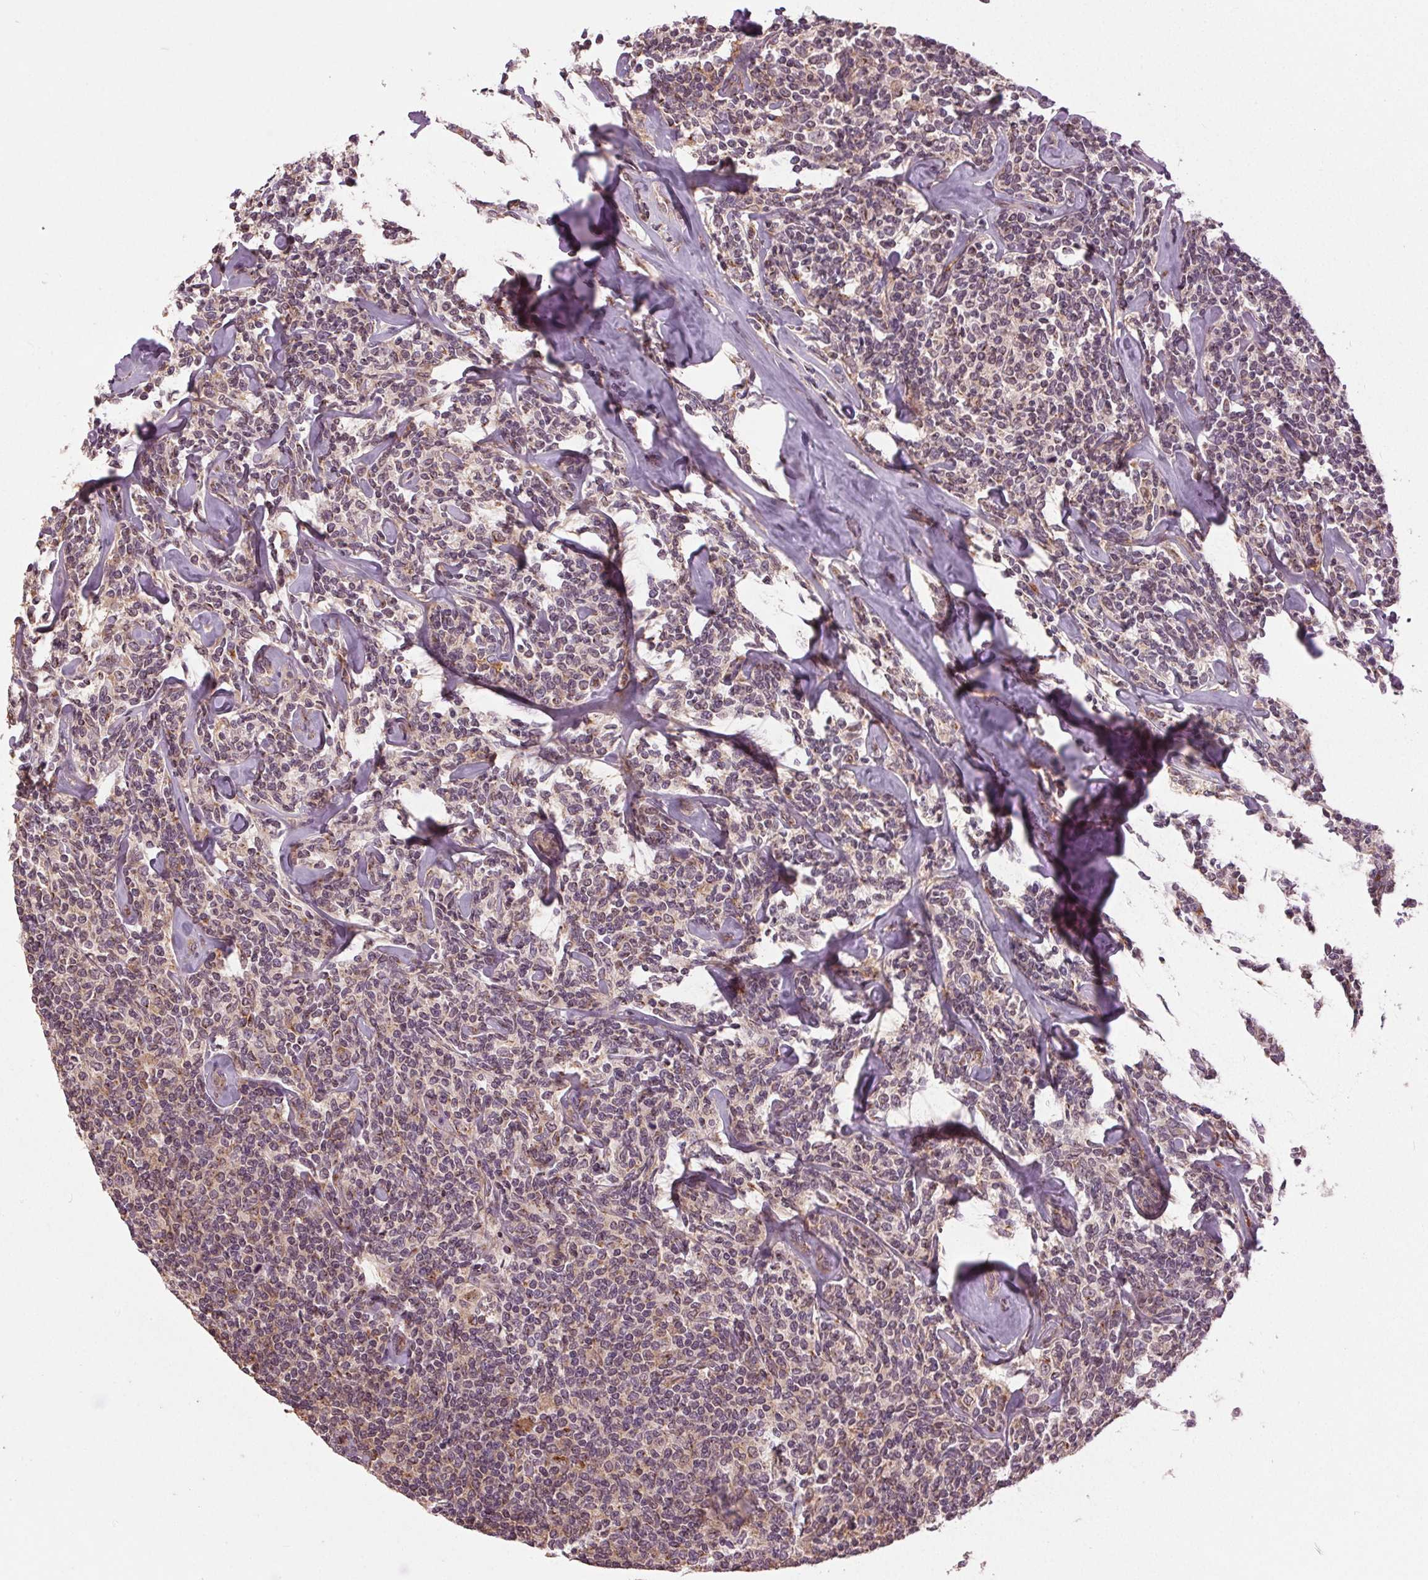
{"staining": {"intensity": "weak", "quantity": "<25%", "location": "cytoplasmic/membranous"}, "tissue": "lymphoma", "cell_type": "Tumor cells", "image_type": "cancer", "snomed": [{"axis": "morphology", "description": "Malignant lymphoma, non-Hodgkin's type, Low grade"}, {"axis": "topography", "description": "Lymph node"}], "caption": "IHC image of human lymphoma stained for a protein (brown), which exhibits no staining in tumor cells. Brightfield microscopy of immunohistochemistry (IHC) stained with DAB (3,3'-diaminobenzidine) (brown) and hematoxylin (blue), captured at high magnification.", "gene": "BSDC1", "patient": {"sex": "female", "age": 56}}